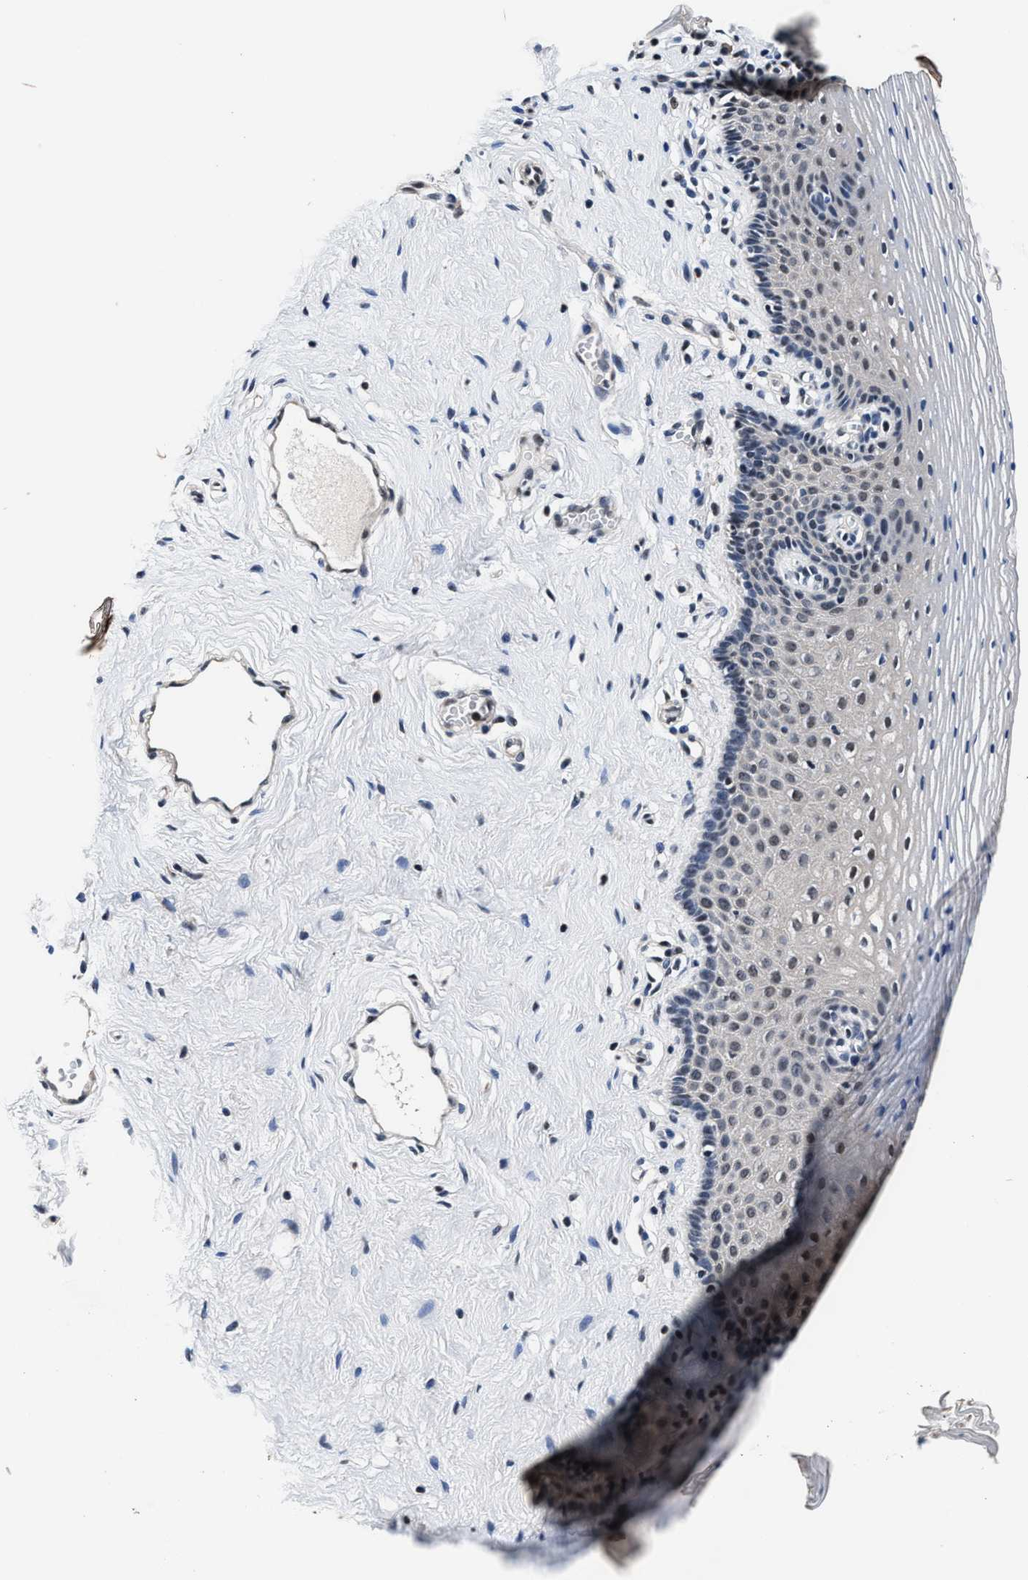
{"staining": {"intensity": "weak", "quantity": "<25%", "location": "nuclear"}, "tissue": "vagina", "cell_type": "Squamous epithelial cells", "image_type": "normal", "snomed": [{"axis": "morphology", "description": "Normal tissue, NOS"}, {"axis": "topography", "description": "Vagina"}], "caption": "This photomicrograph is of normal vagina stained with IHC to label a protein in brown with the nuclei are counter-stained blue. There is no expression in squamous epithelial cells. Nuclei are stained in blue.", "gene": "USP16", "patient": {"sex": "female", "age": 32}}